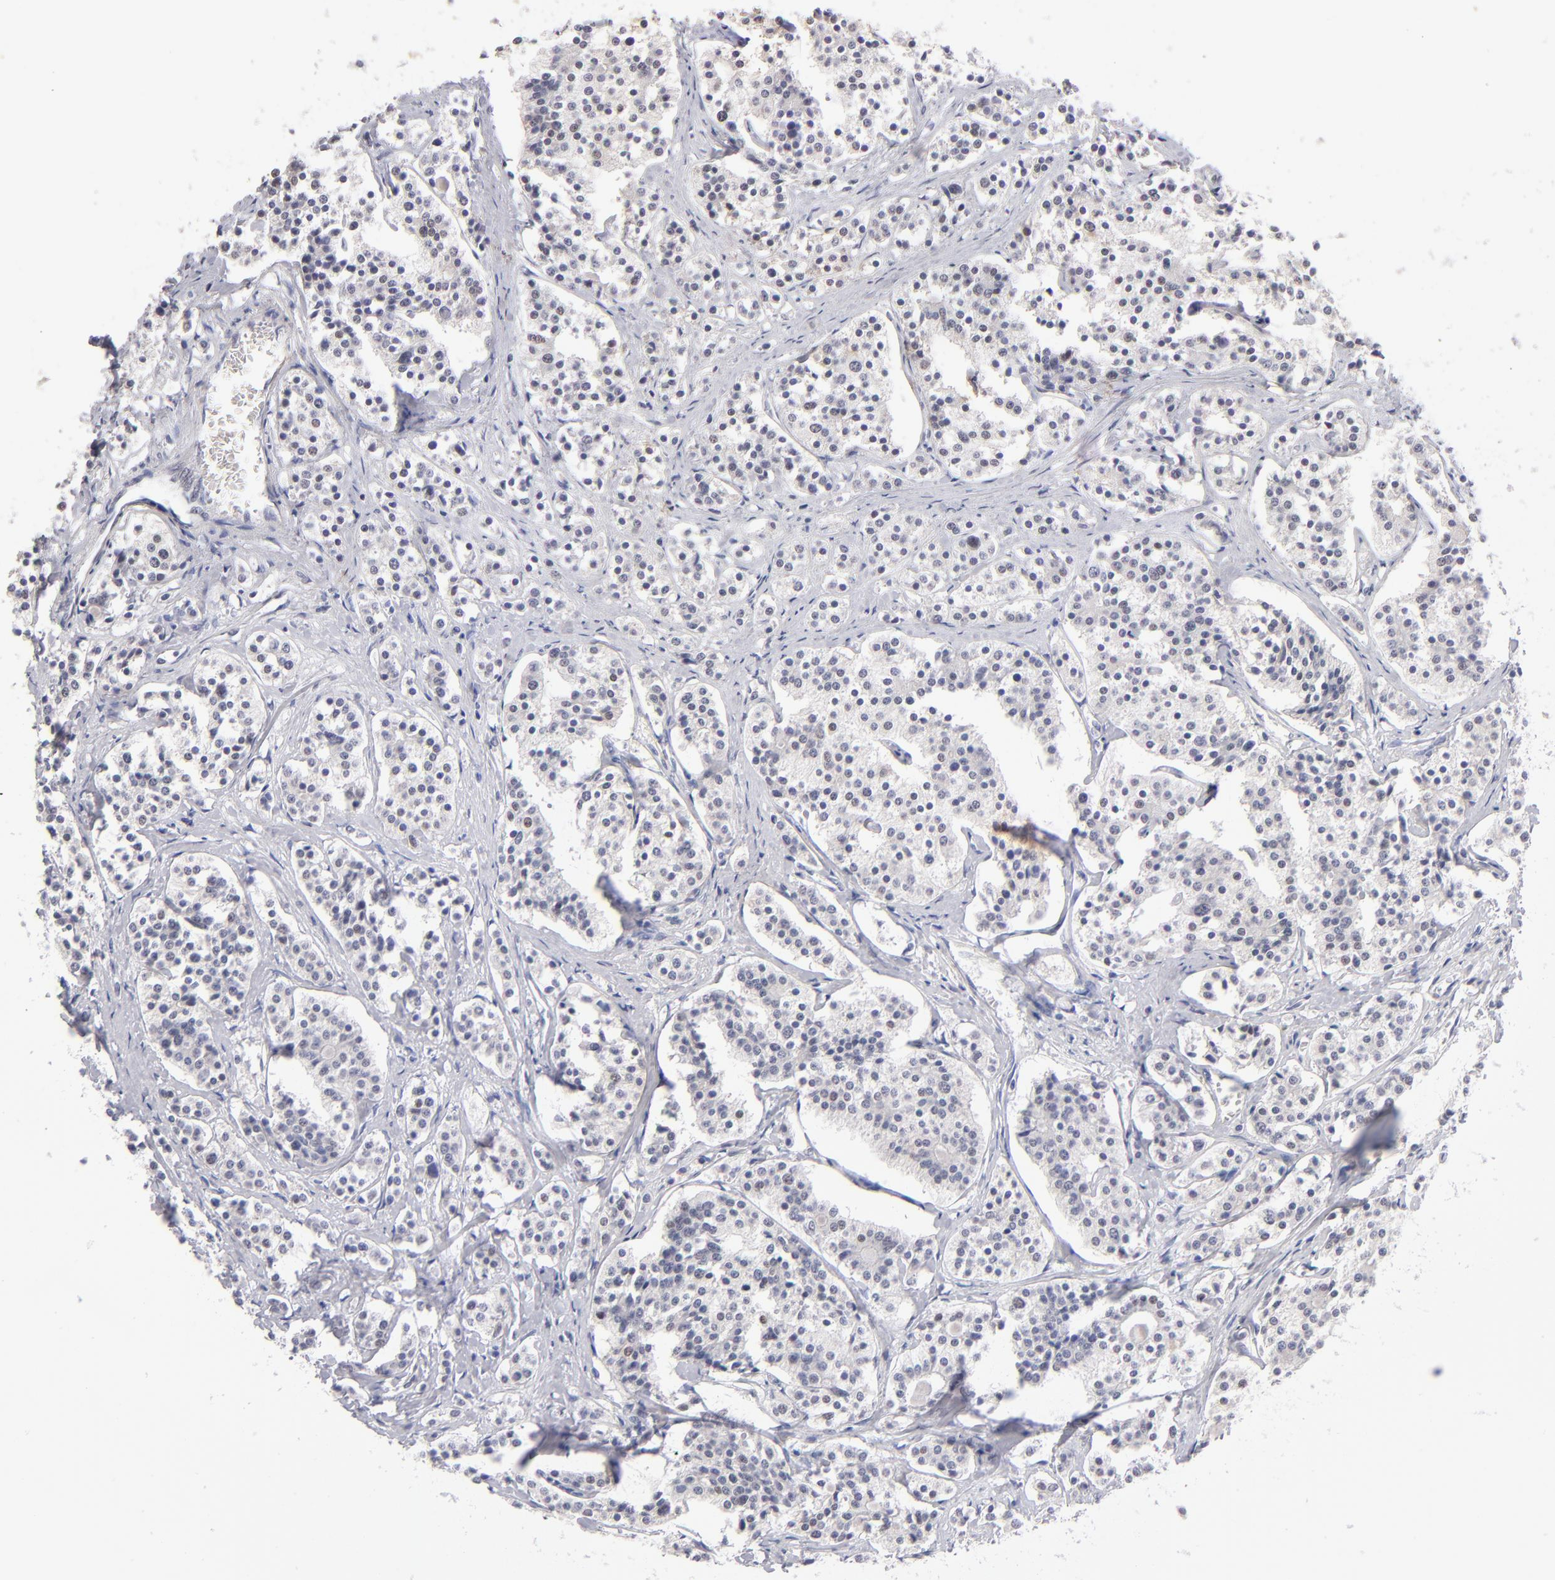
{"staining": {"intensity": "weak", "quantity": "<25%", "location": "nuclear"}, "tissue": "carcinoid", "cell_type": "Tumor cells", "image_type": "cancer", "snomed": [{"axis": "morphology", "description": "Carcinoid, malignant, NOS"}, {"axis": "topography", "description": "Small intestine"}], "caption": "The micrograph reveals no significant staining in tumor cells of carcinoid.", "gene": "TEX11", "patient": {"sex": "male", "age": 63}}